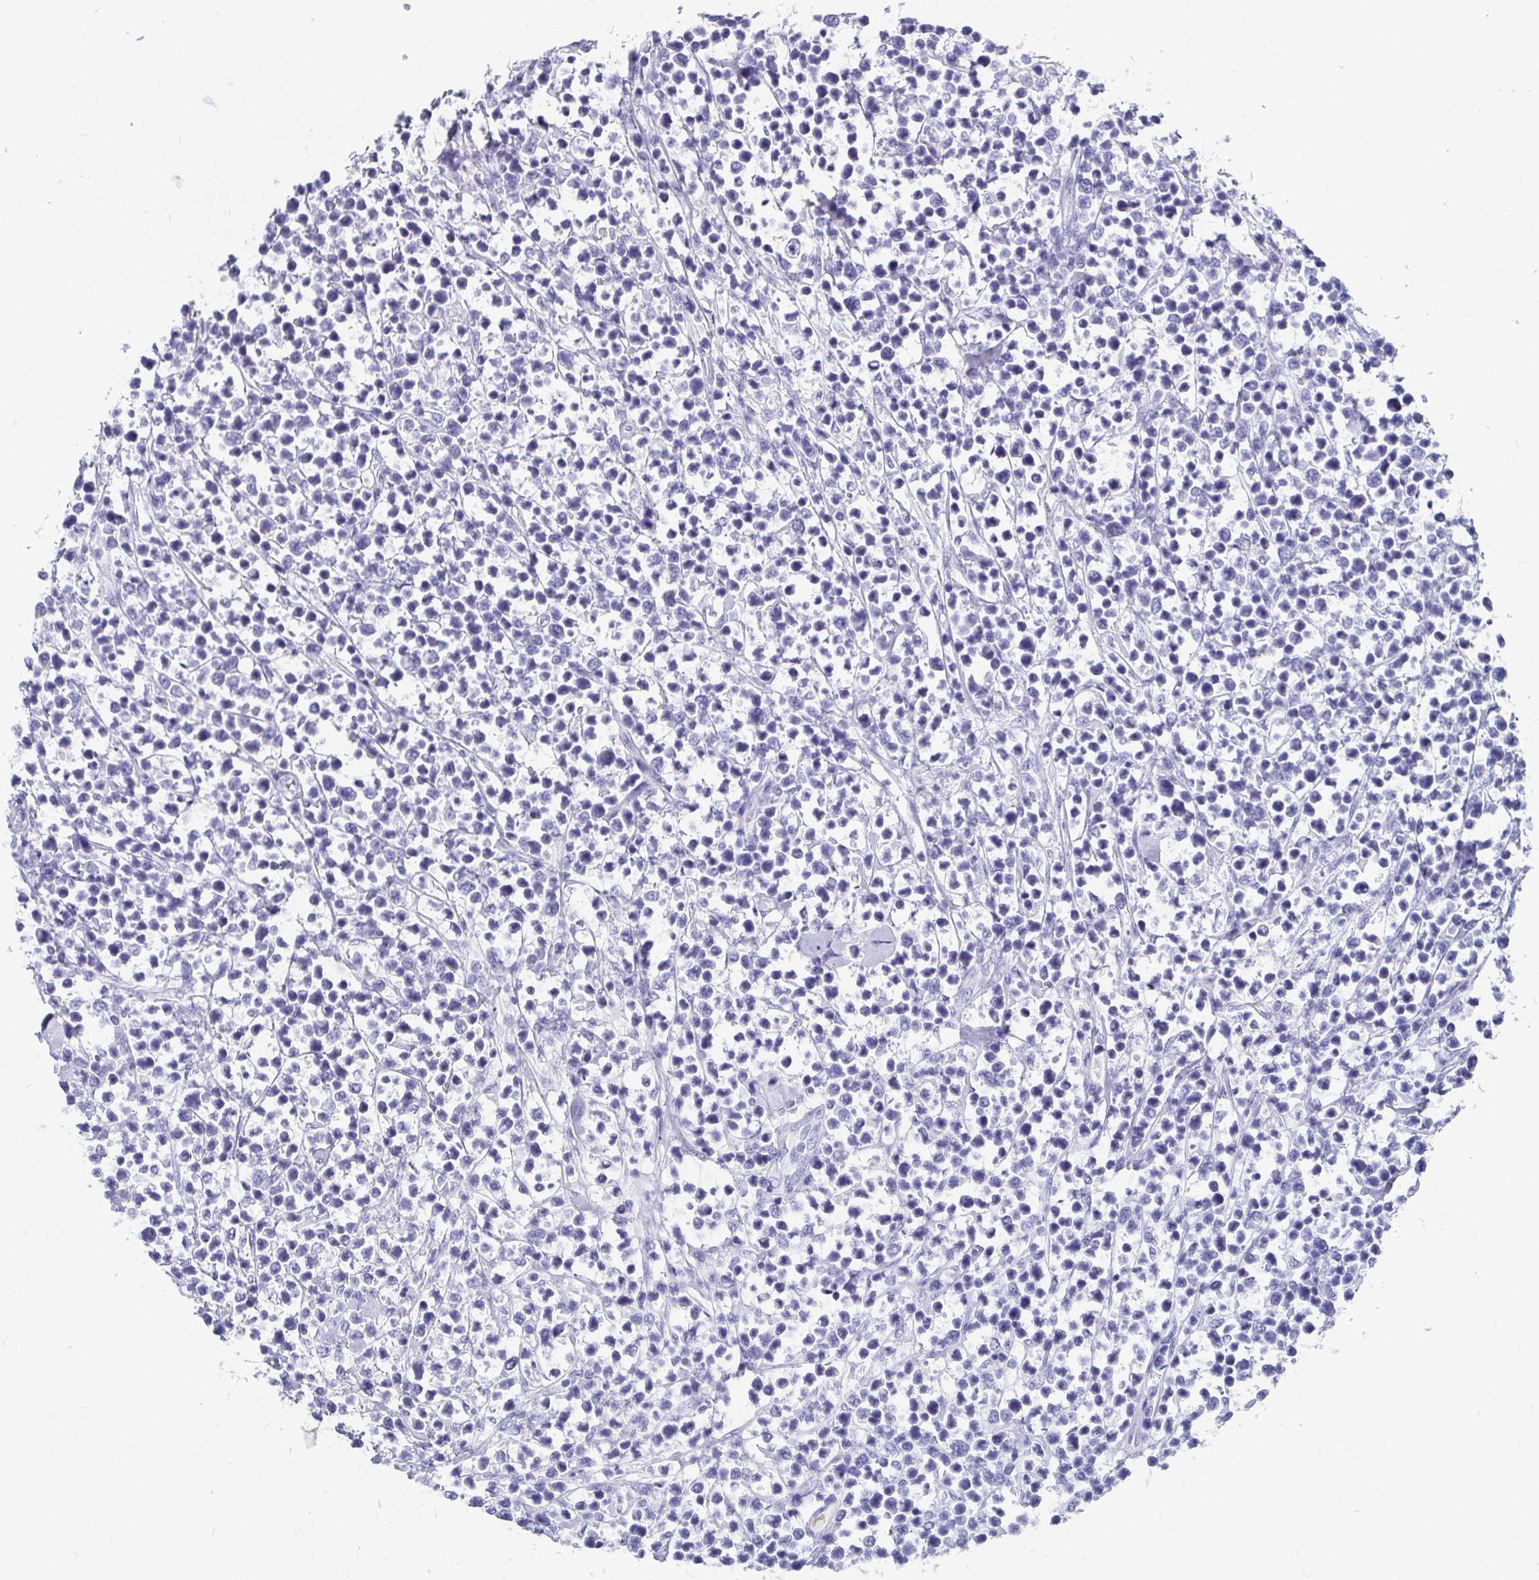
{"staining": {"intensity": "negative", "quantity": "none", "location": "none"}, "tissue": "lymphoma", "cell_type": "Tumor cells", "image_type": "cancer", "snomed": [{"axis": "morphology", "description": "Malignant lymphoma, non-Hodgkin's type, High grade"}, {"axis": "topography", "description": "Soft tissue"}], "caption": "Immunohistochemistry (IHC) histopathology image of human malignant lymphoma, non-Hodgkin's type (high-grade) stained for a protein (brown), which displays no expression in tumor cells.", "gene": "ZPBP2", "patient": {"sex": "female", "age": 56}}